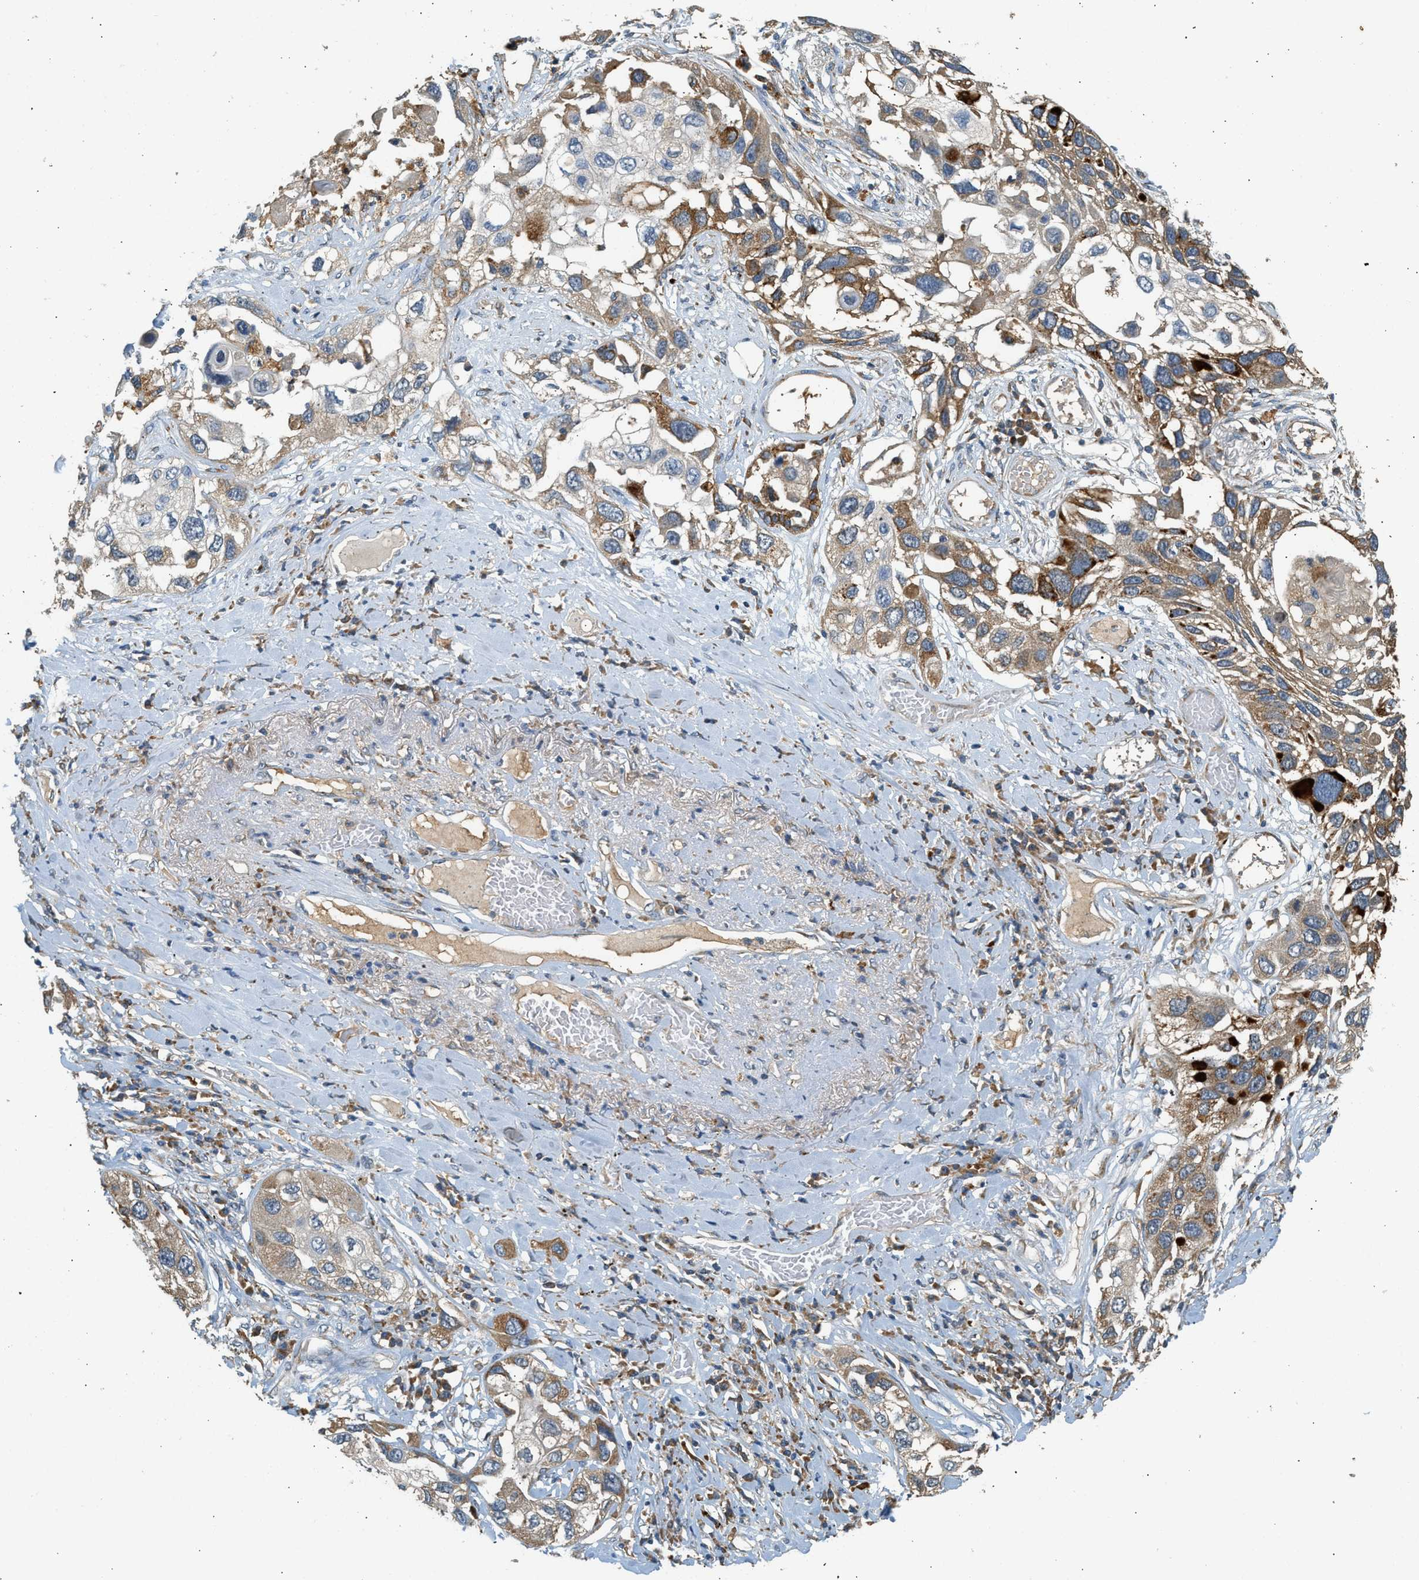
{"staining": {"intensity": "moderate", "quantity": ">75%", "location": "cytoplasmic/membranous"}, "tissue": "lung cancer", "cell_type": "Tumor cells", "image_type": "cancer", "snomed": [{"axis": "morphology", "description": "Squamous cell carcinoma, NOS"}, {"axis": "topography", "description": "Lung"}], "caption": "The histopathology image exhibits a brown stain indicating the presence of a protein in the cytoplasmic/membranous of tumor cells in squamous cell carcinoma (lung).", "gene": "CTSB", "patient": {"sex": "male", "age": 71}}